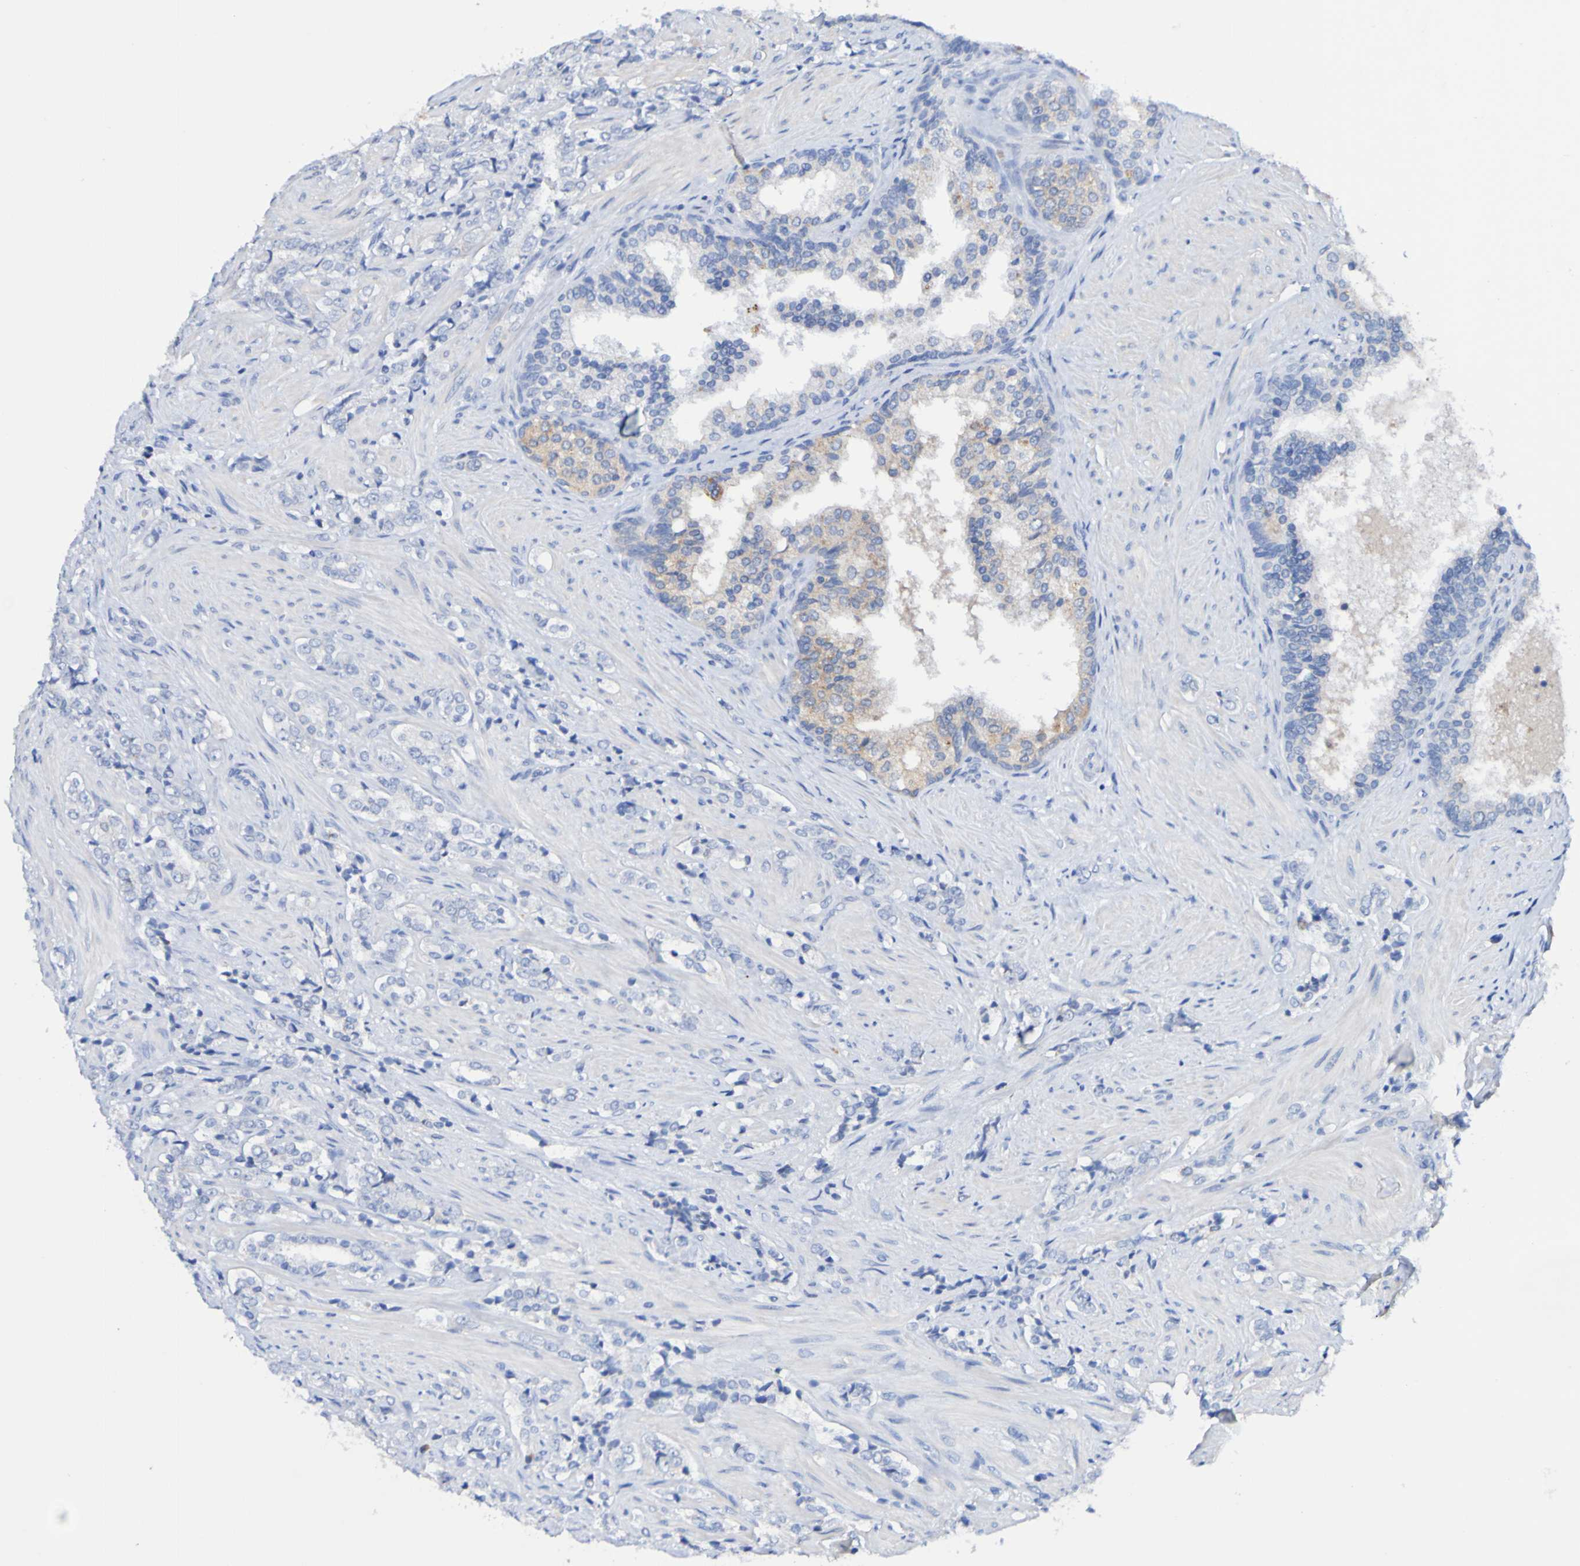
{"staining": {"intensity": "negative", "quantity": "none", "location": "none"}, "tissue": "prostate cancer", "cell_type": "Tumor cells", "image_type": "cancer", "snomed": [{"axis": "morphology", "description": "Adenocarcinoma, Low grade"}, {"axis": "topography", "description": "Prostate"}], "caption": "Human low-grade adenocarcinoma (prostate) stained for a protein using immunohistochemistry reveals no staining in tumor cells.", "gene": "ACVR1C", "patient": {"sex": "male", "age": 60}}